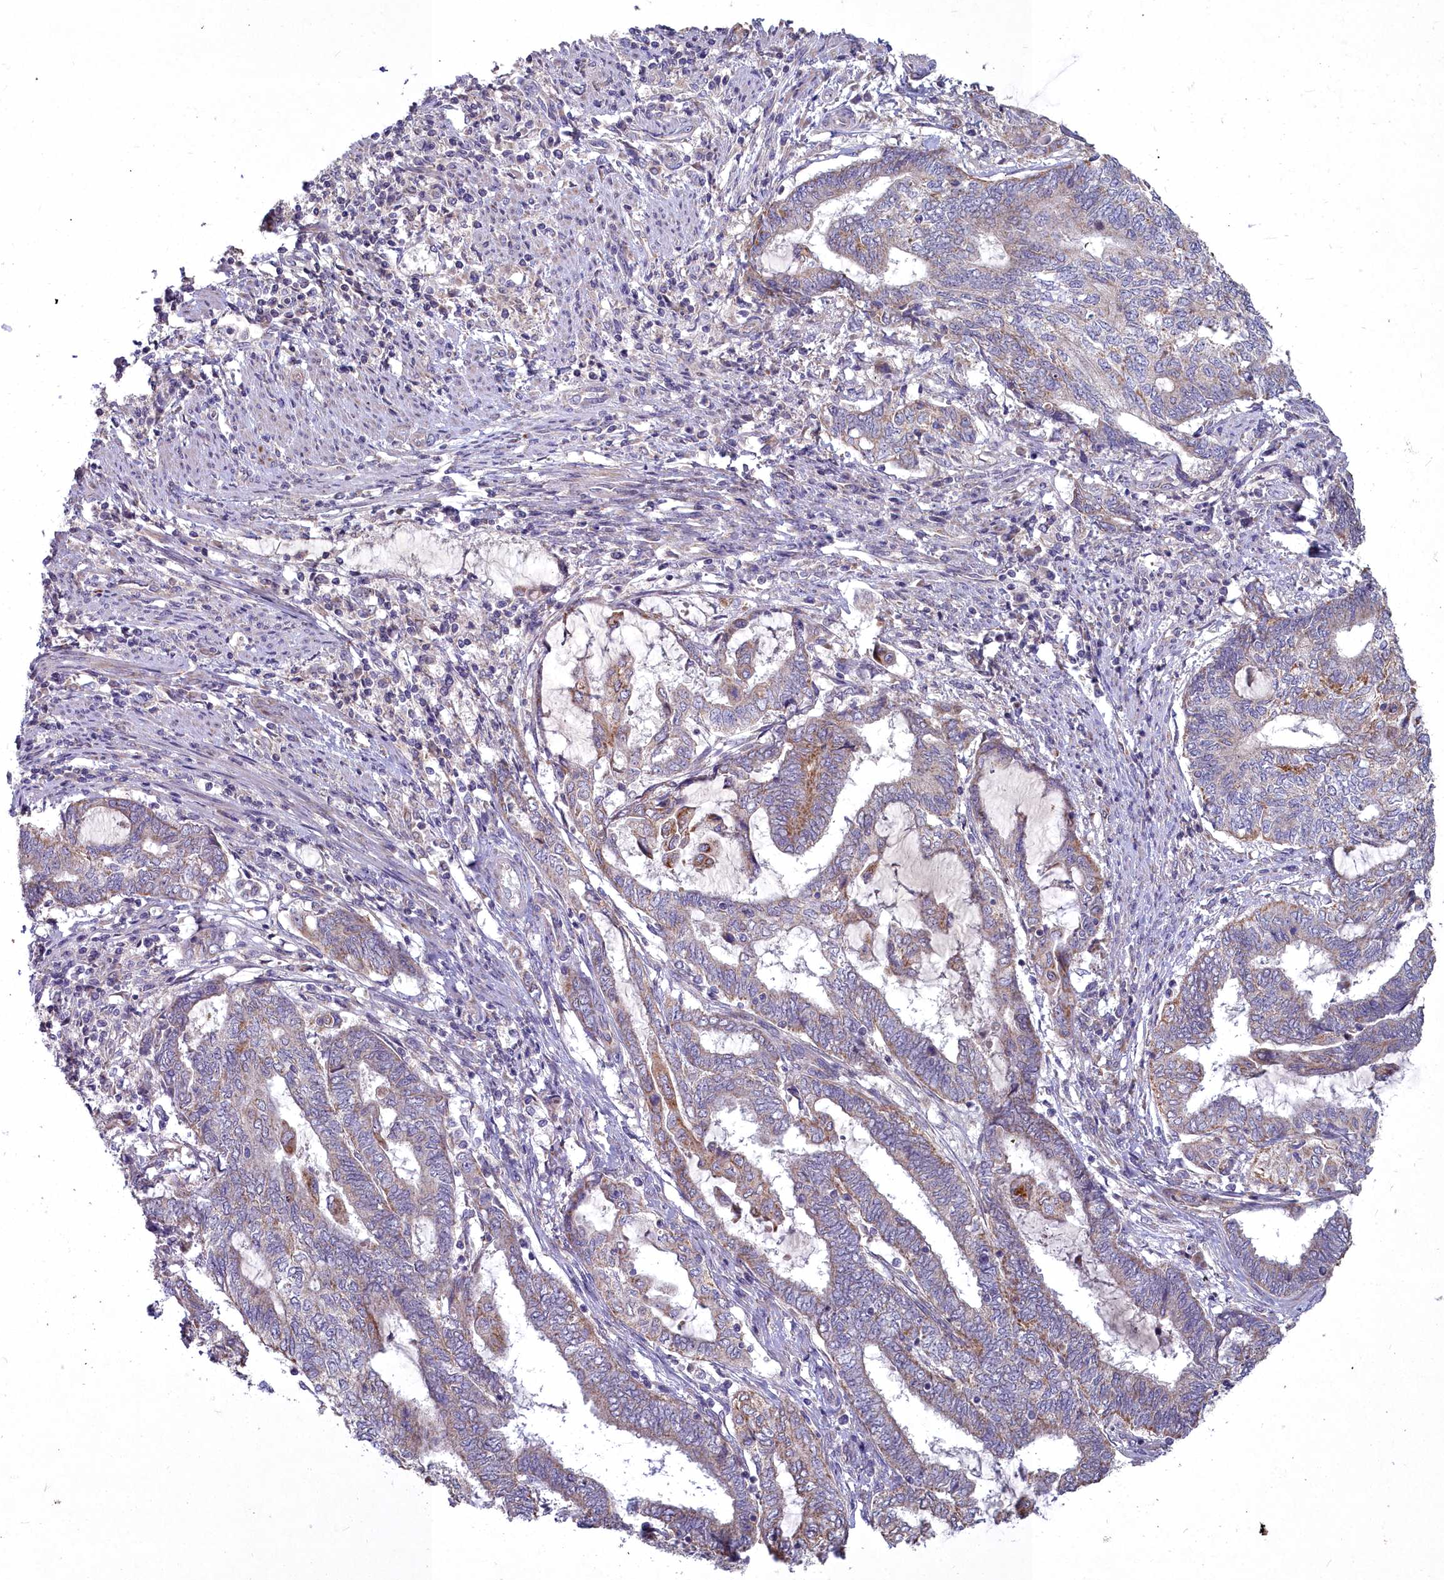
{"staining": {"intensity": "moderate", "quantity": "25%-75%", "location": "cytoplasmic/membranous"}, "tissue": "endometrial cancer", "cell_type": "Tumor cells", "image_type": "cancer", "snomed": [{"axis": "morphology", "description": "Adenocarcinoma, NOS"}, {"axis": "topography", "description": "Uterus"}, {"axis": "topography", "description": "Endometrium"}], "caption": "This is a photomicrograph of IHC staining of endometrial cancer (adenocarcinoma), which shows moderate positivity in the cytoplasmic/membranous of tumor cells.", "gene": "MICU2", "patient": {"sex": "female", "age": 70}}